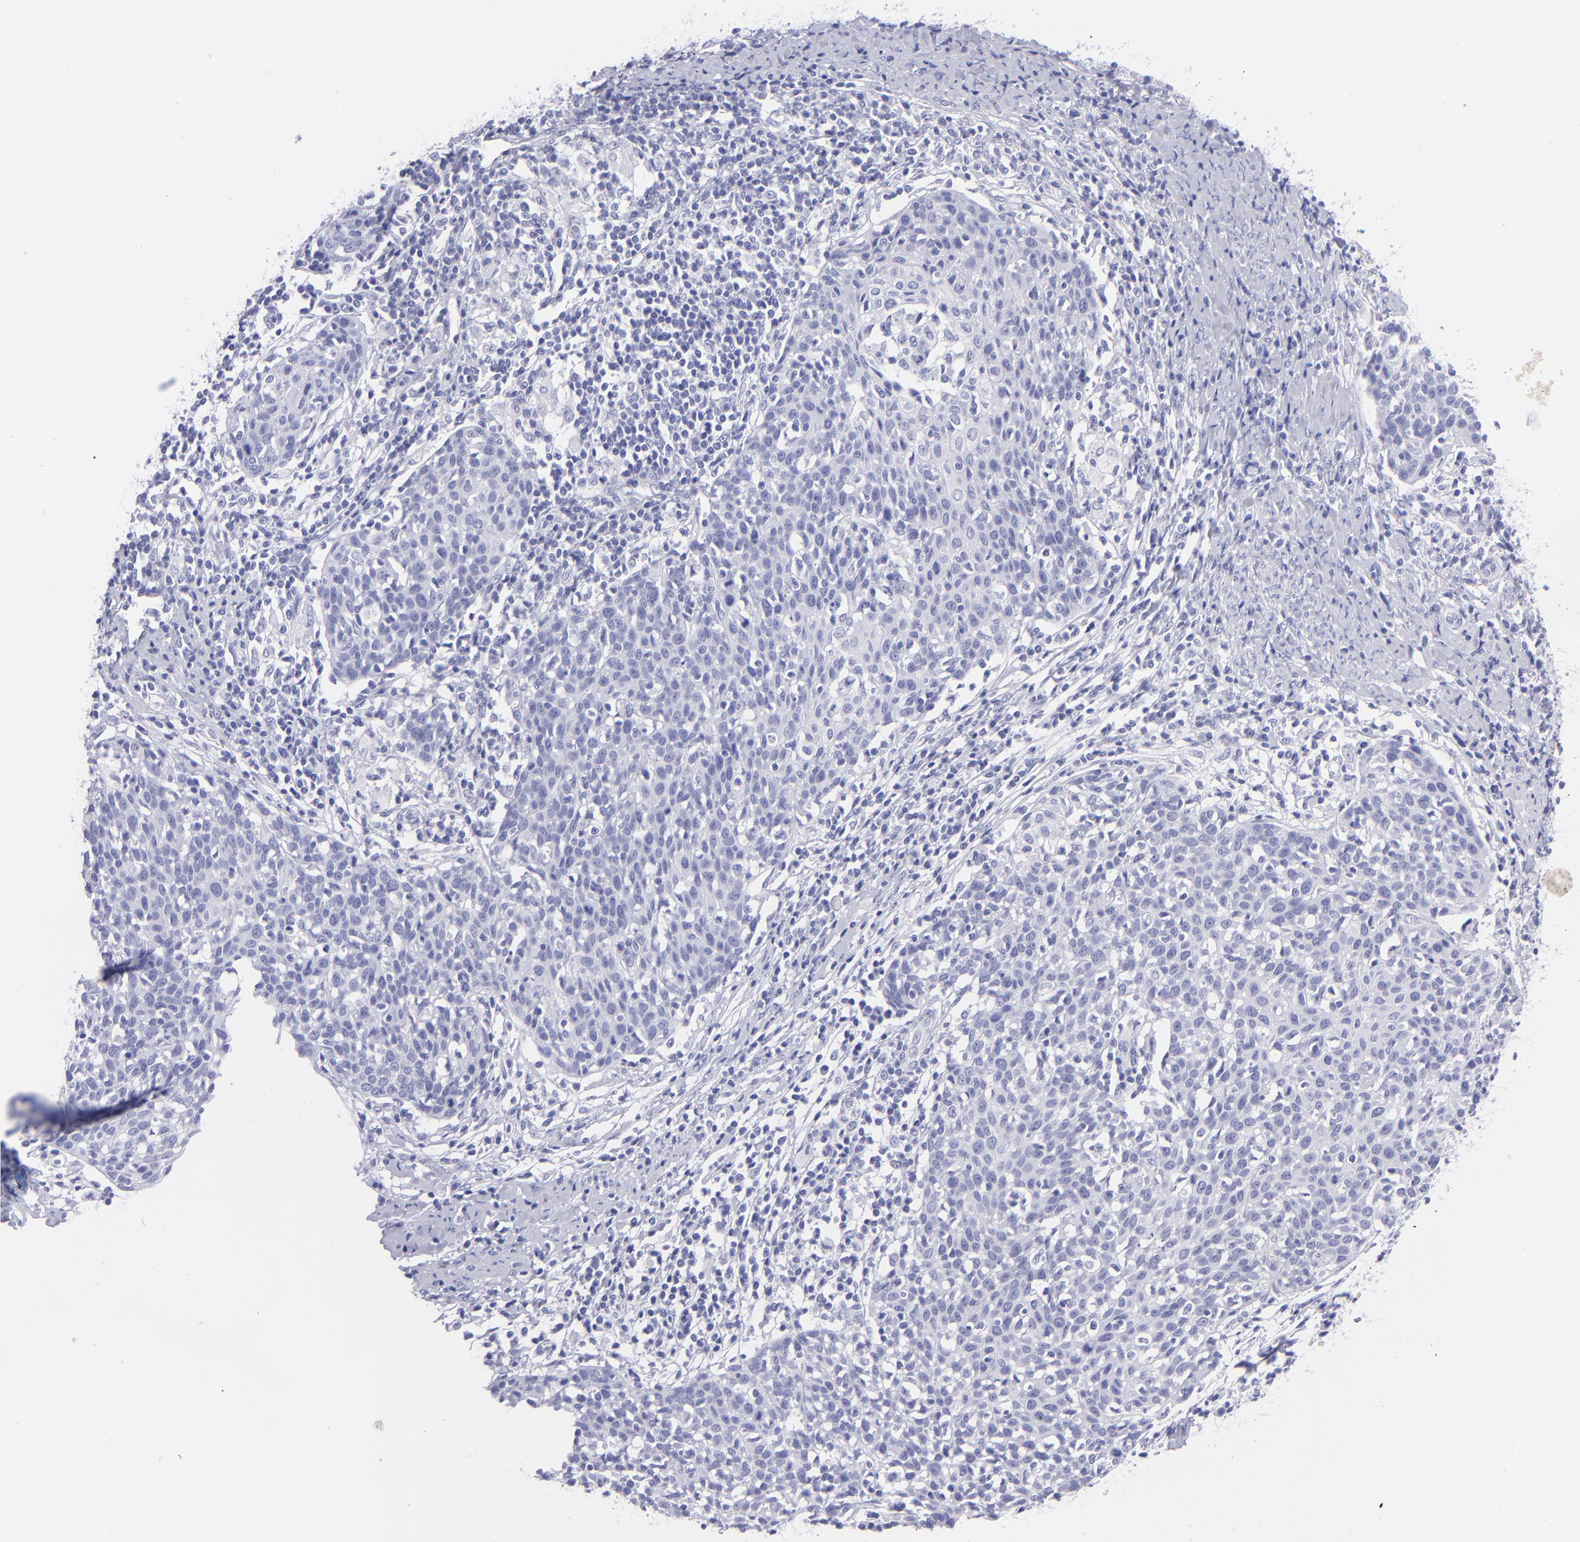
{"staining": {"intensity": "negative", "quantity": "none", "location": "none"}, "tissue": "cervical cancer", "cell_type": "Tumor cells", "image_type": "cancer", "snomed": [{"axis": "morphology", "description": "Squamous cell carcinoma, NOS"}, {"axis": "topography", "description": "Cervix"}], "caption": "Tumor cells are negative for brown protein staining in cervical cancer.", "gene": "PIP", "patient": {"sex": "female", "age": 38}}